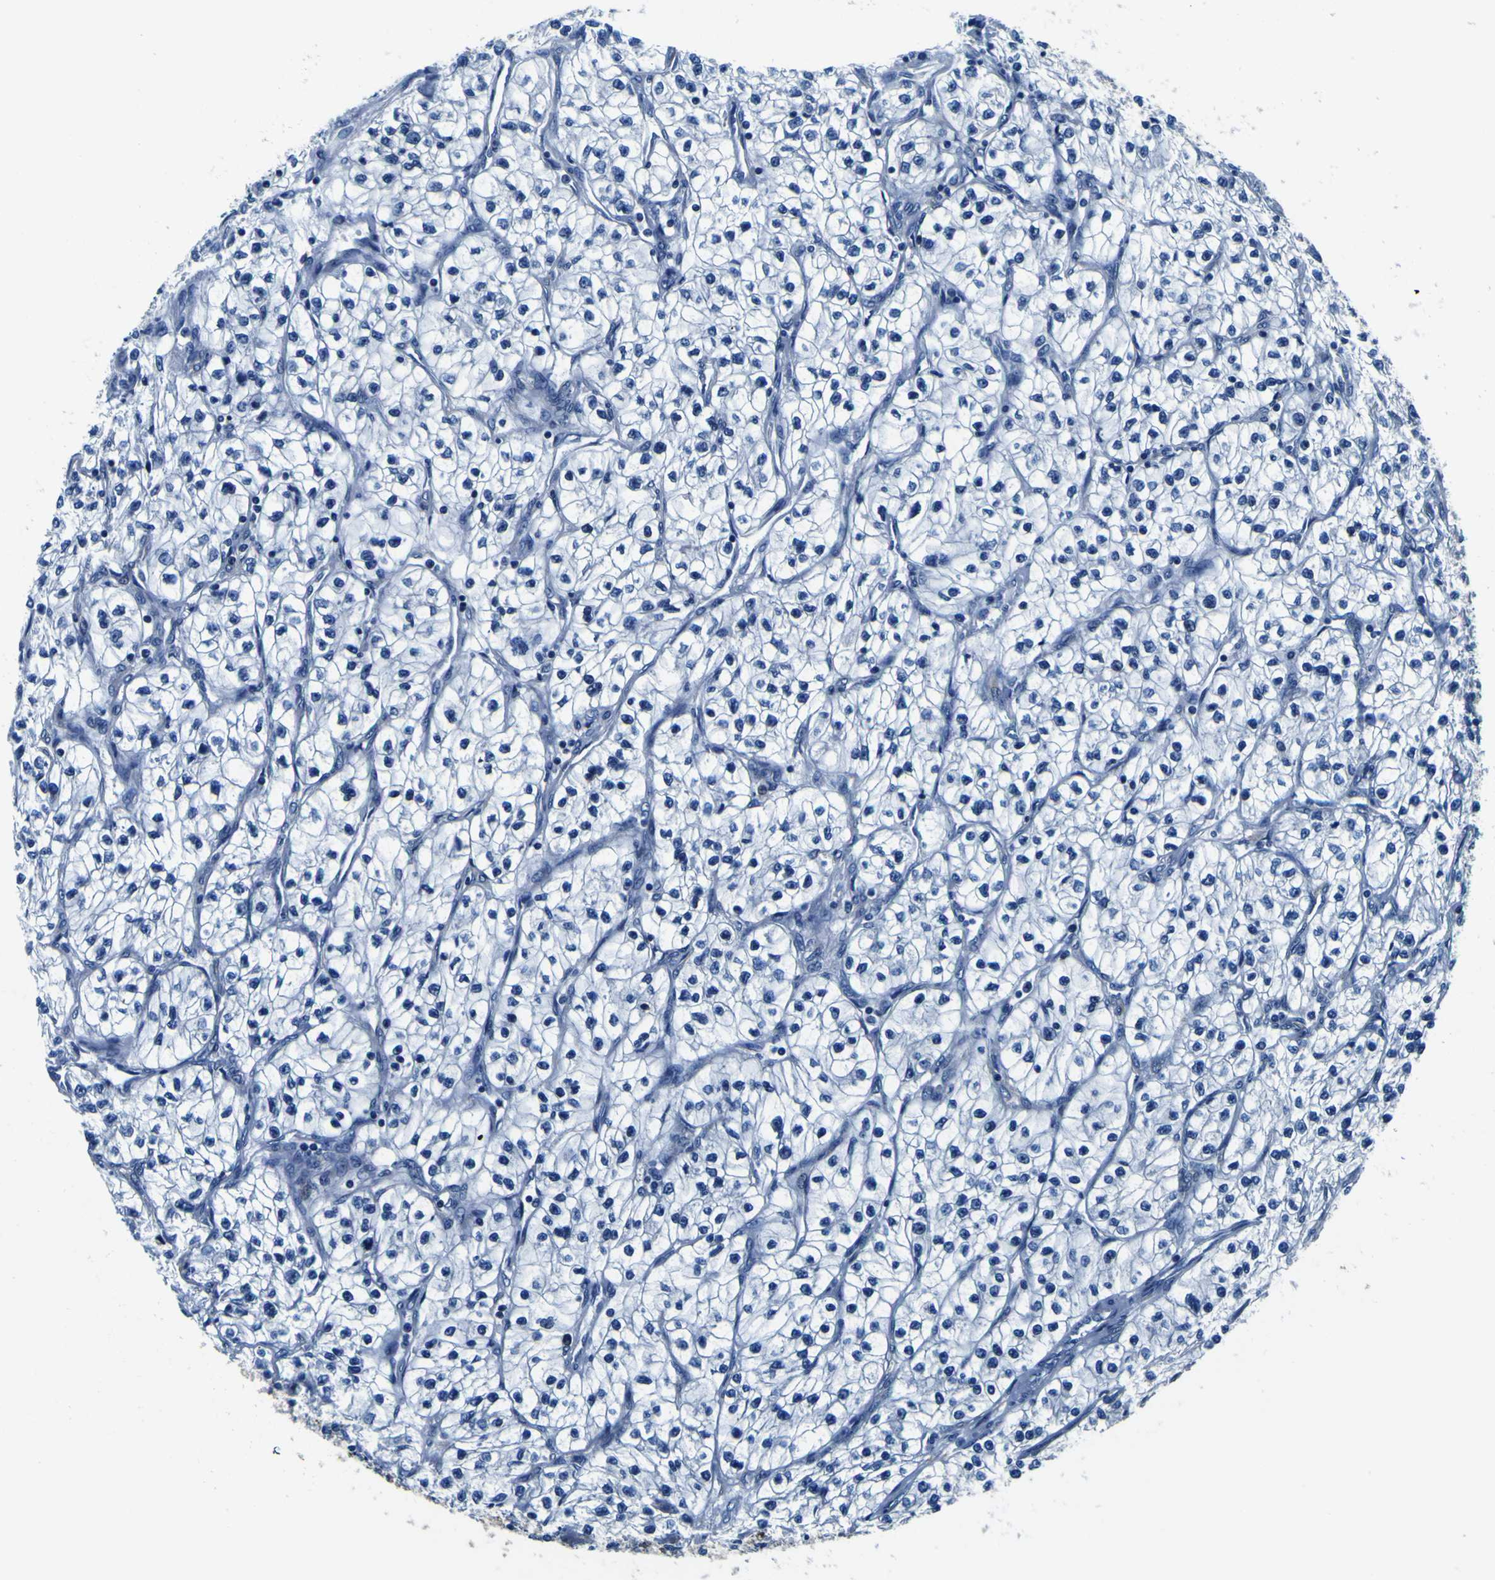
{"staining": {"intensity": "negative", "quantity": "none", "location": "none"}, "tissue": "renal cancer", "cell_type": "Tumor cells", "image_type": "cancer", "snomed": [{"axis": "morphology", "description": "Adenocarcinoma, NOS"}, {"axis": "topography", "description": "Kidney"}], "caption": "Immunohistochemistry photomicrograph of neoplastic tissue: adenocarcinoma (renal) stained with DAB (3,3'-diaminobenzidine) demonstrates no significant protein expression in tumor cells.", "gene": "TUBA1B", "patient": {"sex": "female", "age": 57}}